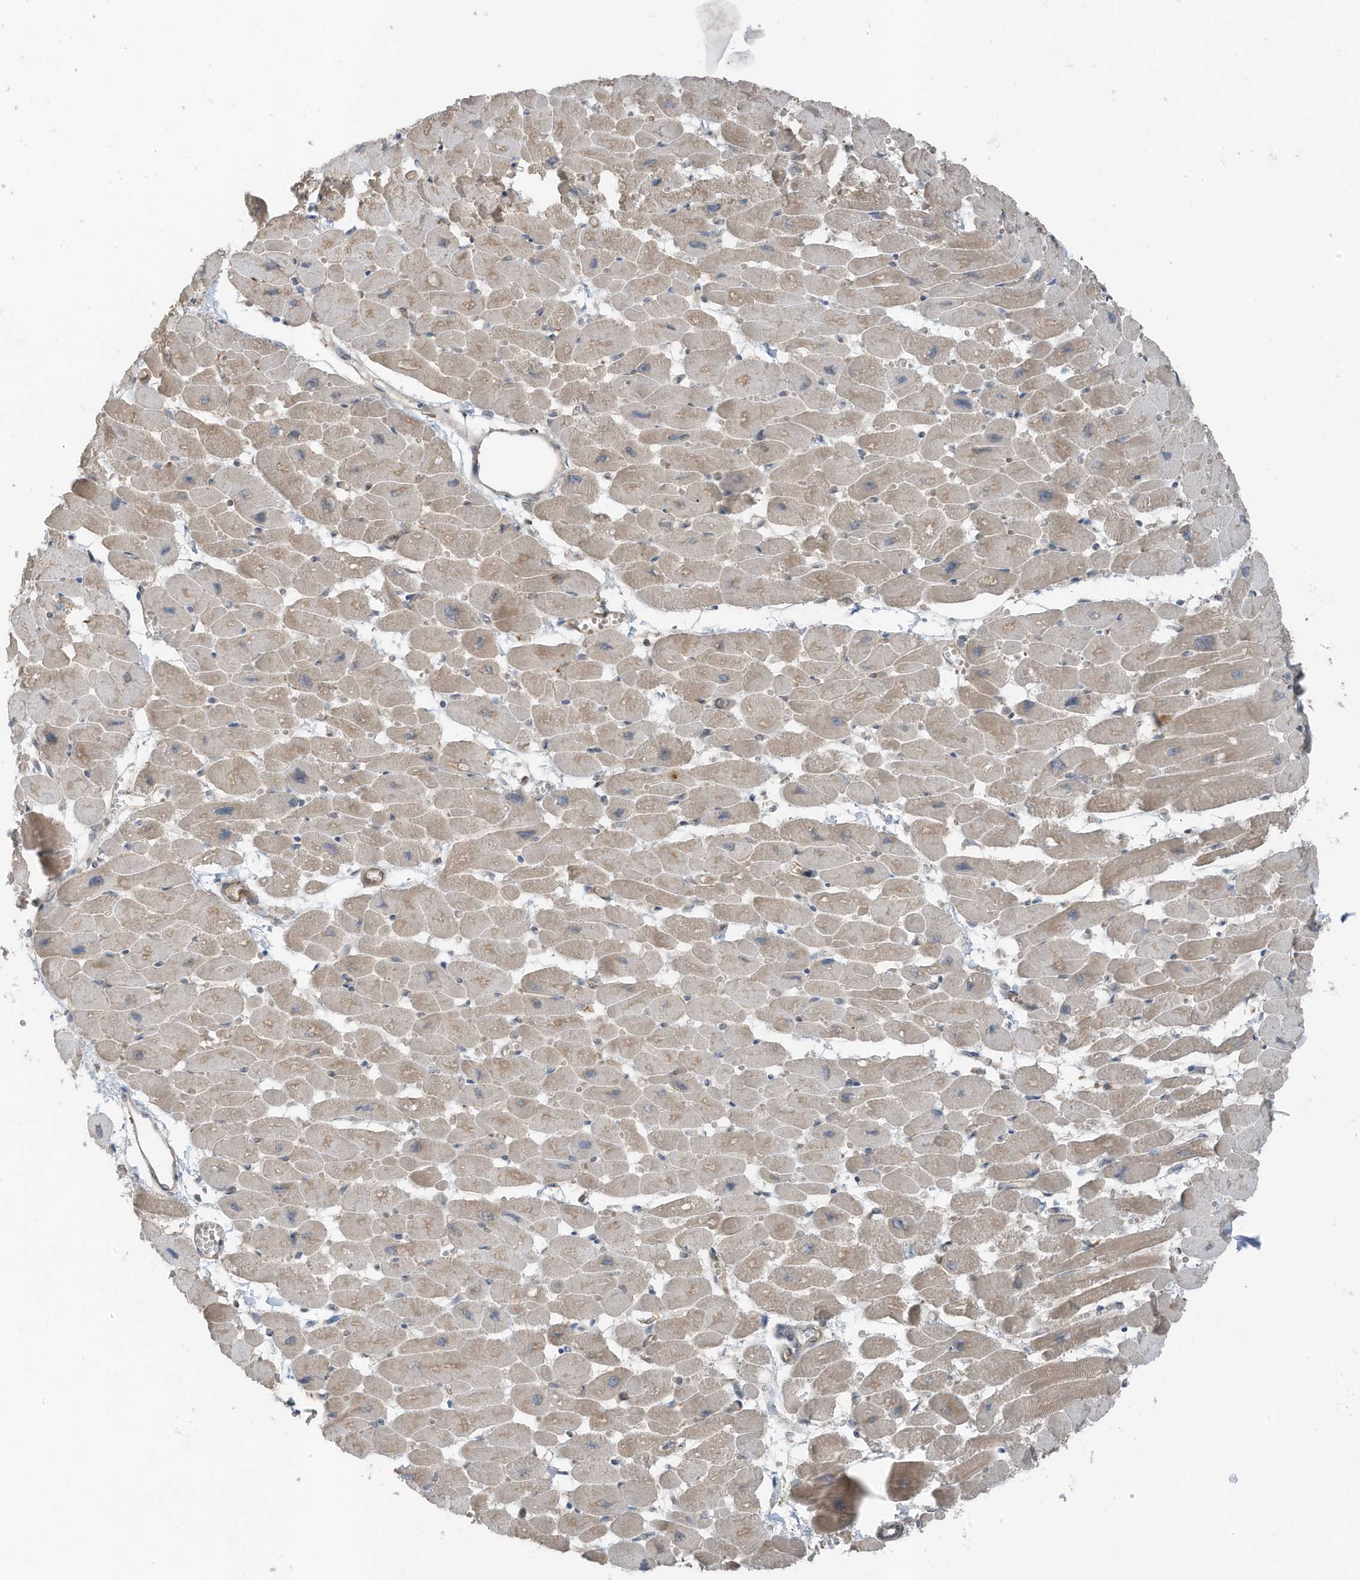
{"staining": {"intensity": "moderate", "quantity": "25%-75%", "location": "cytoplasmic/membranous"}, "tissue": "heart muscle", "cell_type": "Cardiomyocytes", "image_type": "normal", "snomed": [{"axis": "morphology", "description": "Normal tissue, NOS"}, {"axis": "topography", "description": "Heart"}], "caption": "Immunohistochemistry (IHC) histopathology image of unremarkable heart muscle: heart muscle stained using immunohistochemistry exhibits medium levels of moderate protein expression localized specifically in the cytoplasmic/membranous of cardiomyocytes, appearing as a cytoplasmic/membranous brown color.", "gene": "TXNDC9", "patient": {"sex": "female", "age": 54}}